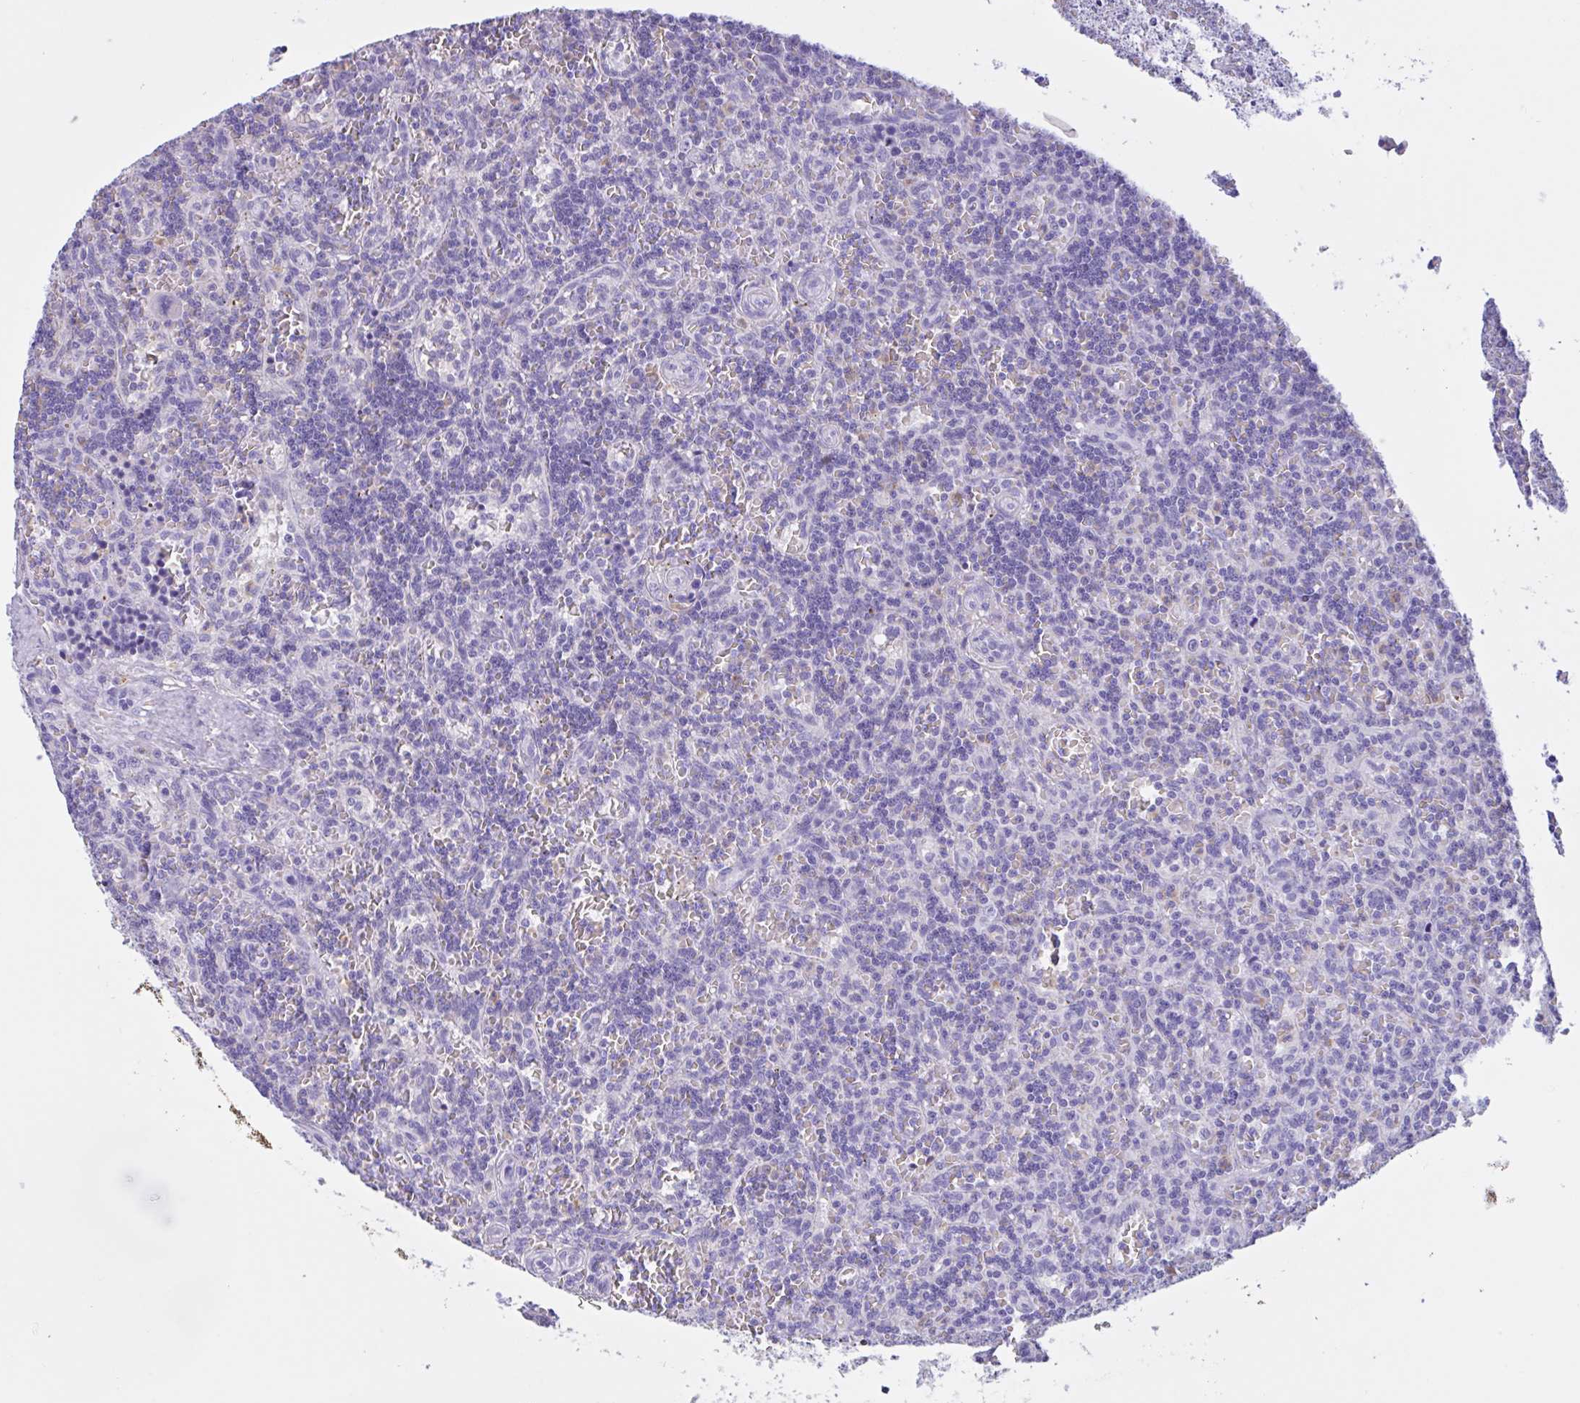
{"staining": {"intensity": "negative", "quantity": "none", "location": "none"}, "tissue": "lymphoma", "cell_type": "Tumor cells", "image_type": "cancer", "snomed": [{"axis": "morphology", "description": "Malignant lymphoma, non-Hodgkin's type, Low grade"}, {"axis": "topography", "description": "Spleen"}], "caption": "Lymphoma stained for a protein using IHC shows no expression tumor cells.", "gene": "LARGE2", "patient": {"sex": "male", "age": 73}}